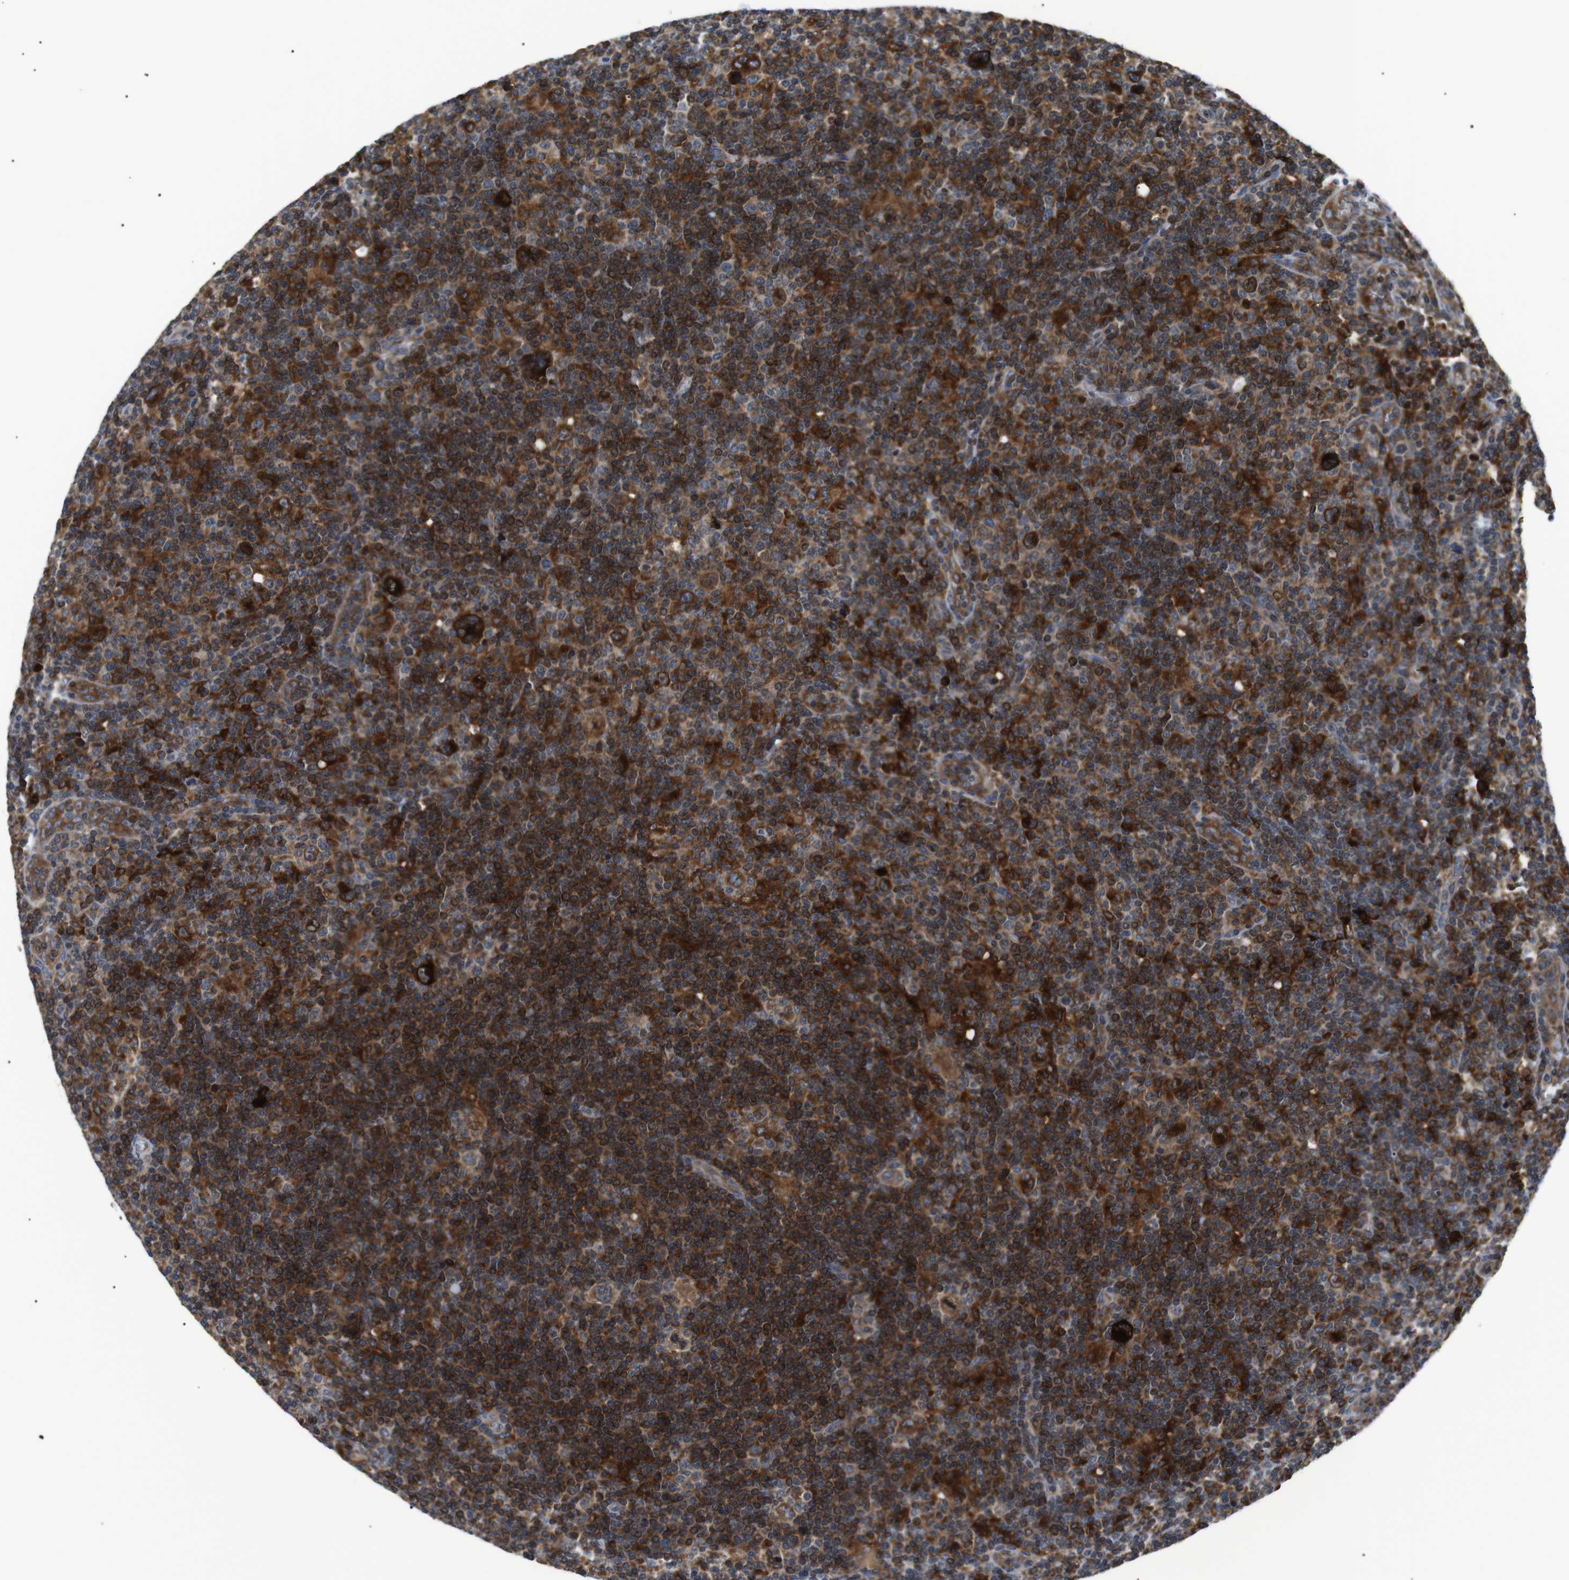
{"staining": {"intensity": "strong", "quantity": ">75%", "location": "cytoplasmic/membranous"}, "tissue": "lymphoma", "cell_type": "Tumor cells", "image_type": "cancer", "snomed": [{"axis": "morphology", "description": "Hodgkin's disease, NOS"}, {"axis": "topography", "description": "Lymph node"}], "caption": "Protein expression analysis of human Hodgkin's disease reveals strong cytoplasmic/membranous expression in about >75% of tumor cells. (Stains: DAB in brown, nuclei in blue, Microscopy: brightfield microscopy at high magnification).", "gene": "RAB9A", "patient": {"sex": "female", "age": 57}}